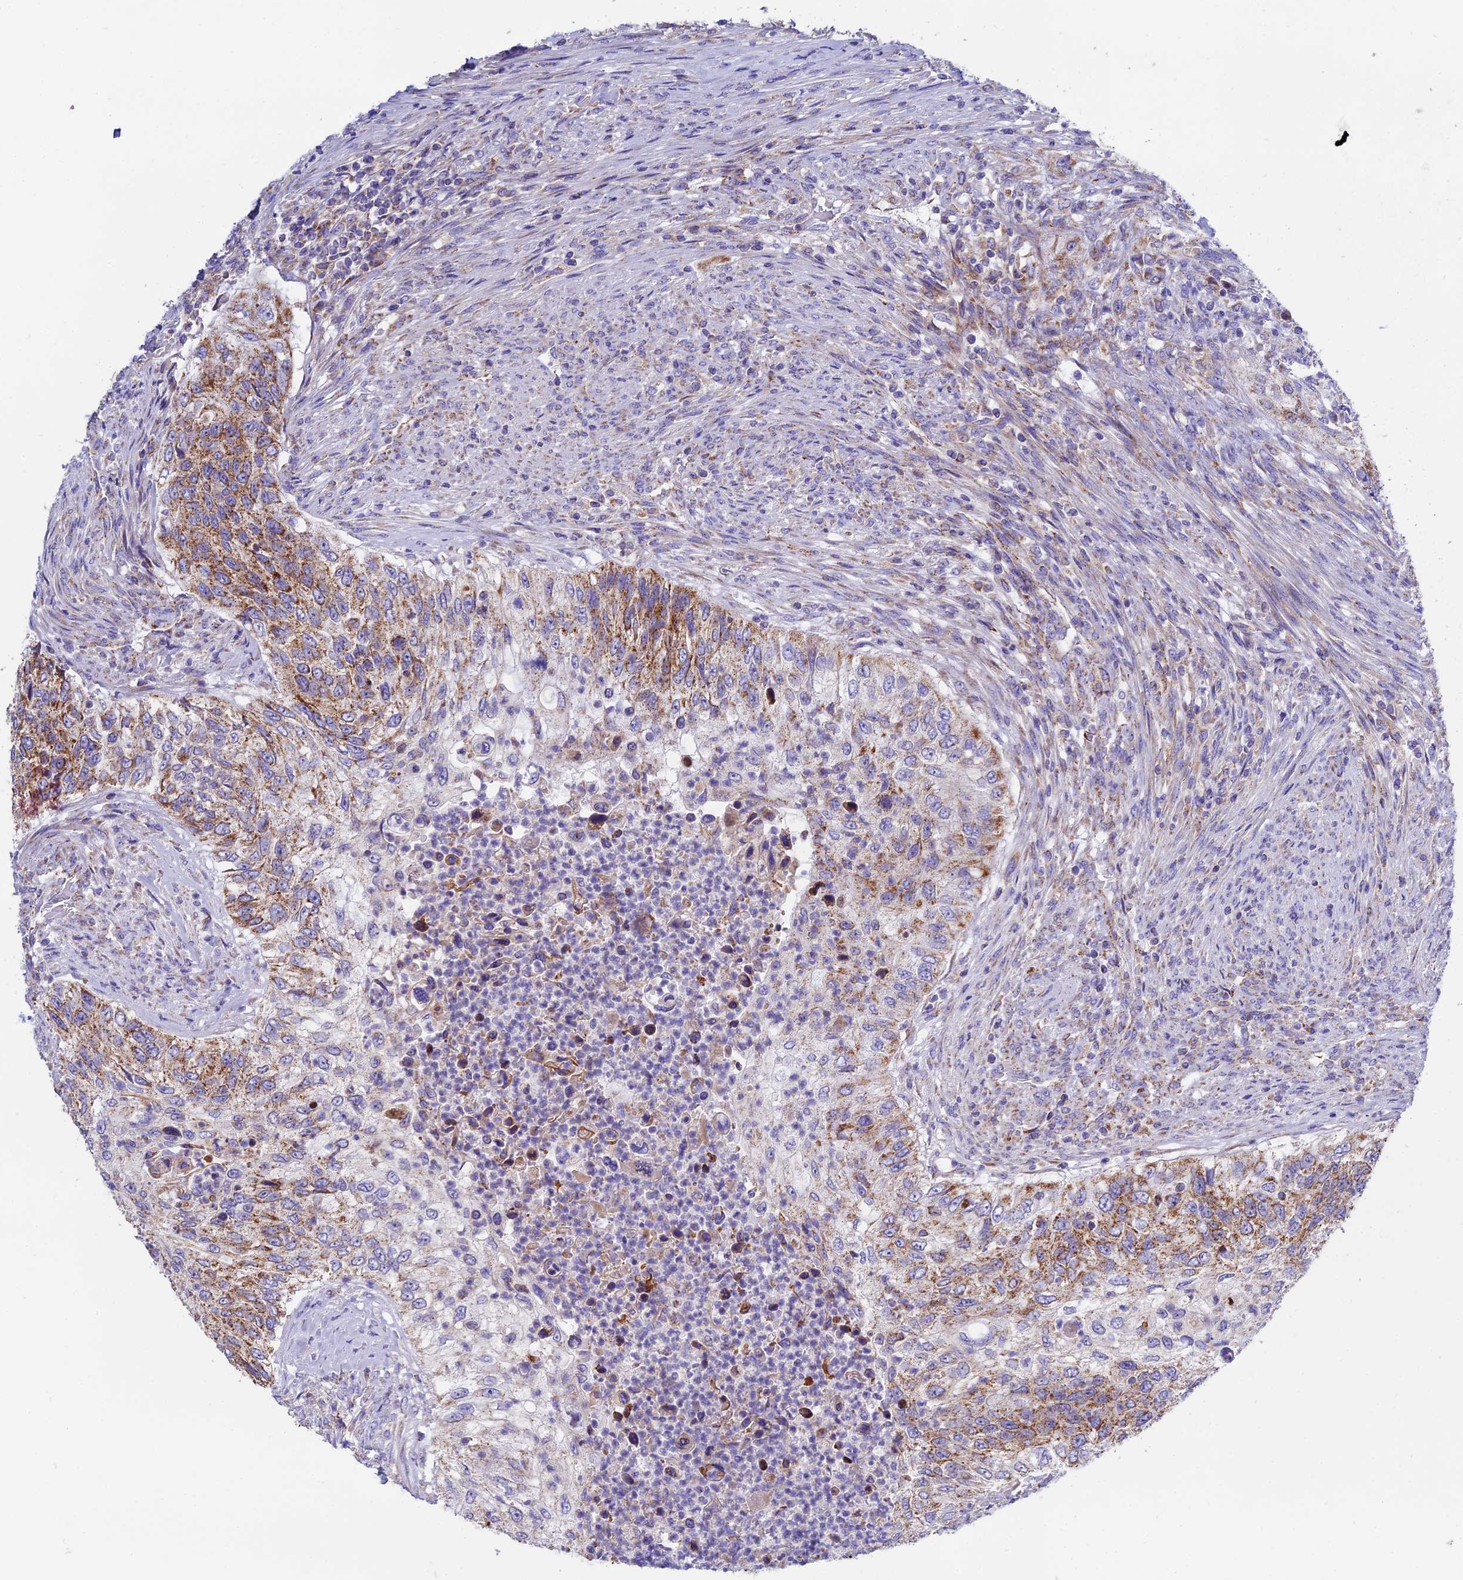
{"staining": {"intensity": "moderate", "quantity": ">75%", "location": "cytoplasmic/membranous"}, "tissue": "urothelial cancer", "cell_type": "Tumor cells", "image_type": "cancer", "snomed": [{"axis": "morphology", "description": "Urothelial carcinoma, High grade"}, {"axis": "topography", "description": "Urinary bladder"}], "caption": "Brown immunohistochemical staining in human urothelial cancer reveals moderate cytoplasmic/membranous positivity in about >75% of tumor cells.", "gene": "MRPS34", "patient": {"sex": "female", "age": 60}}